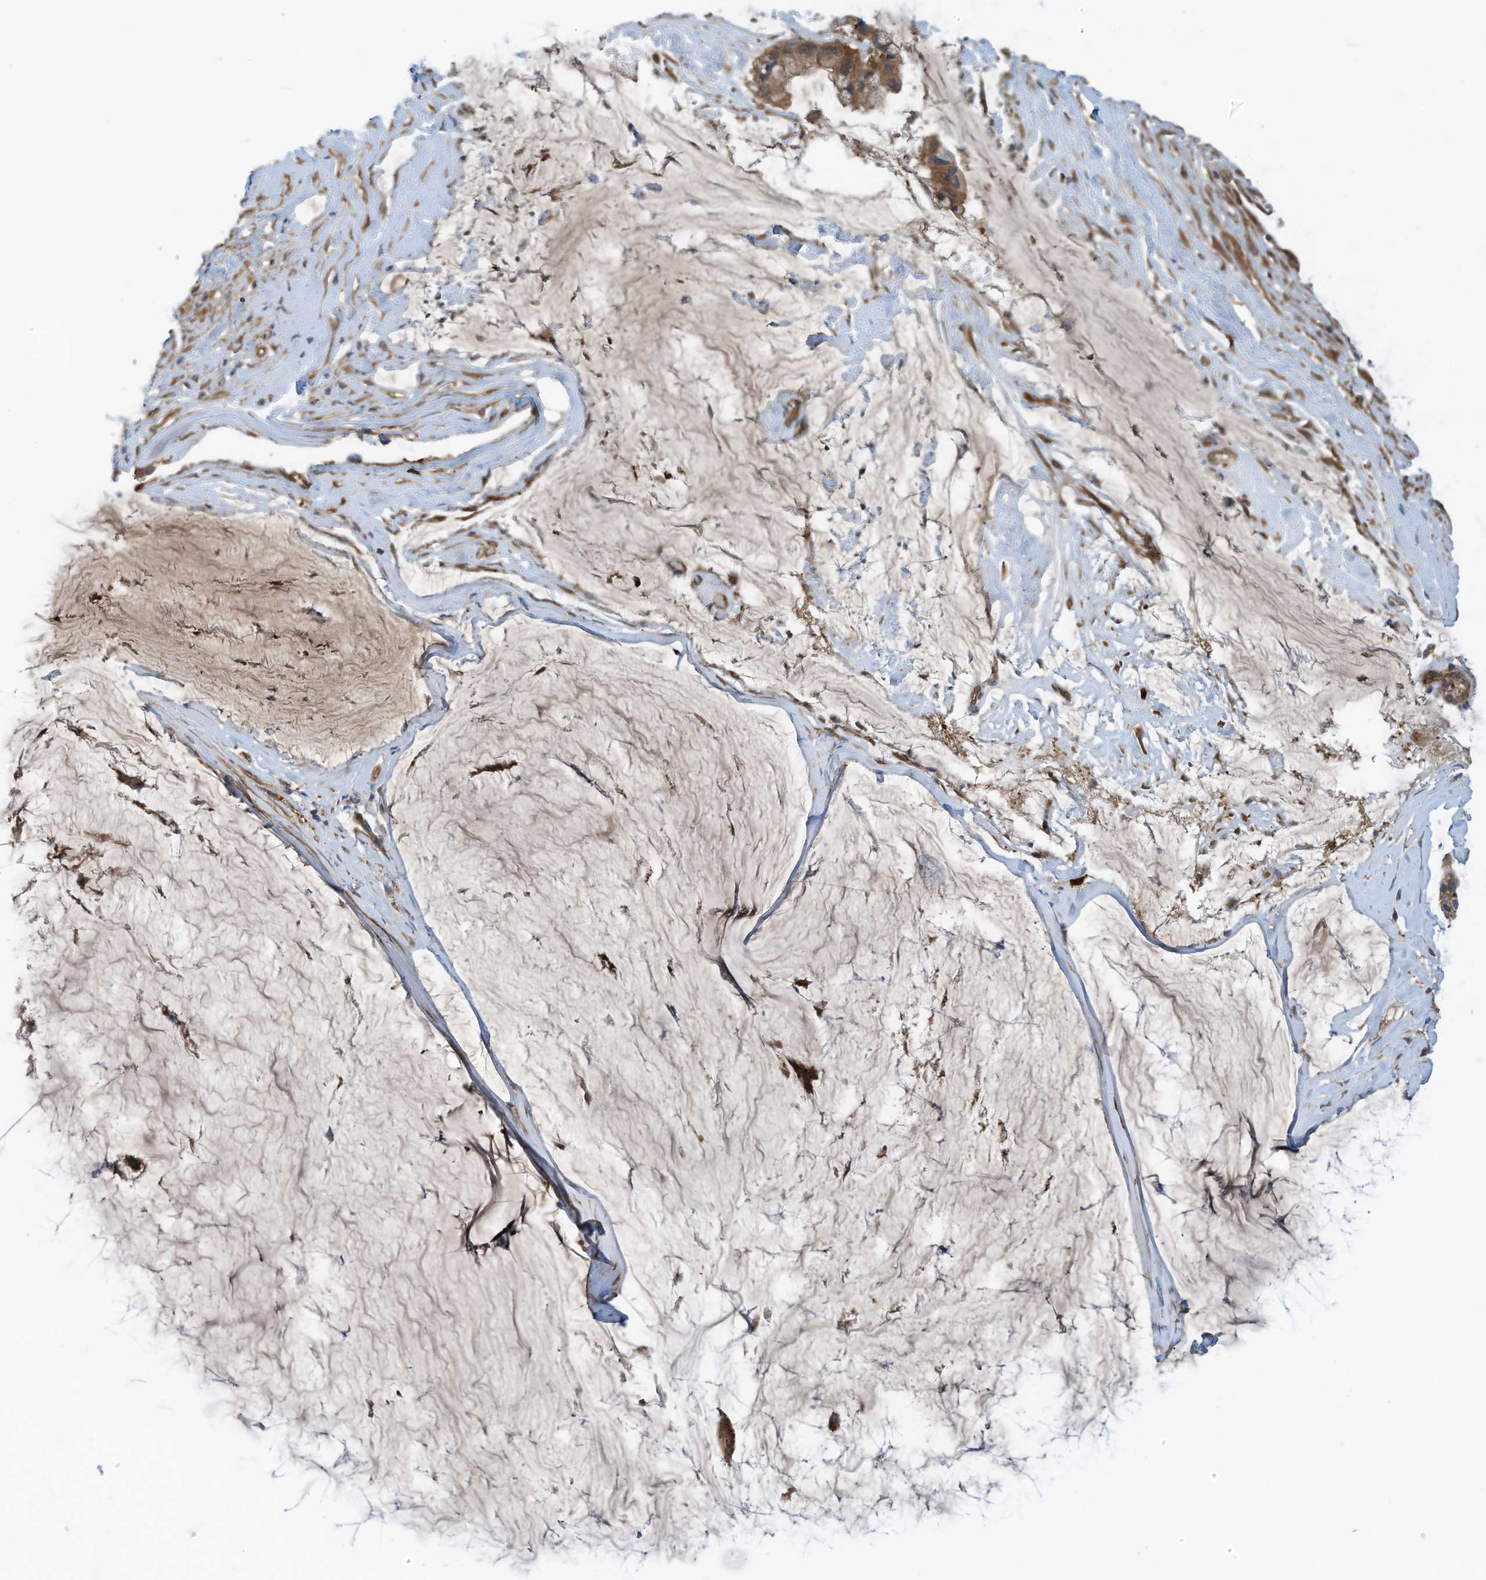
{"staining": {"intensity": "strong", "quantity": ">75%", "location": "cytoplasmic/membranous"}, "tissue": "ovarian cancer", "cell_type": "Tumor cells", "image_type": "cancer", "snomed": [{"axis": "morphology", "description": "Cystadenocarcinoma, mucinous, NOS"}, {"axis": "topography", "description": "Ovary"}], "caption": "Ovarian mucinous cystadenocarcinoma was stained to show a protein in brown. There is high levels of strong cytoplasmic/membranous staining in approximately >75% of tumor cells.", "gene": "REPS1", "patient": {"sex": "female", "age": 39}}